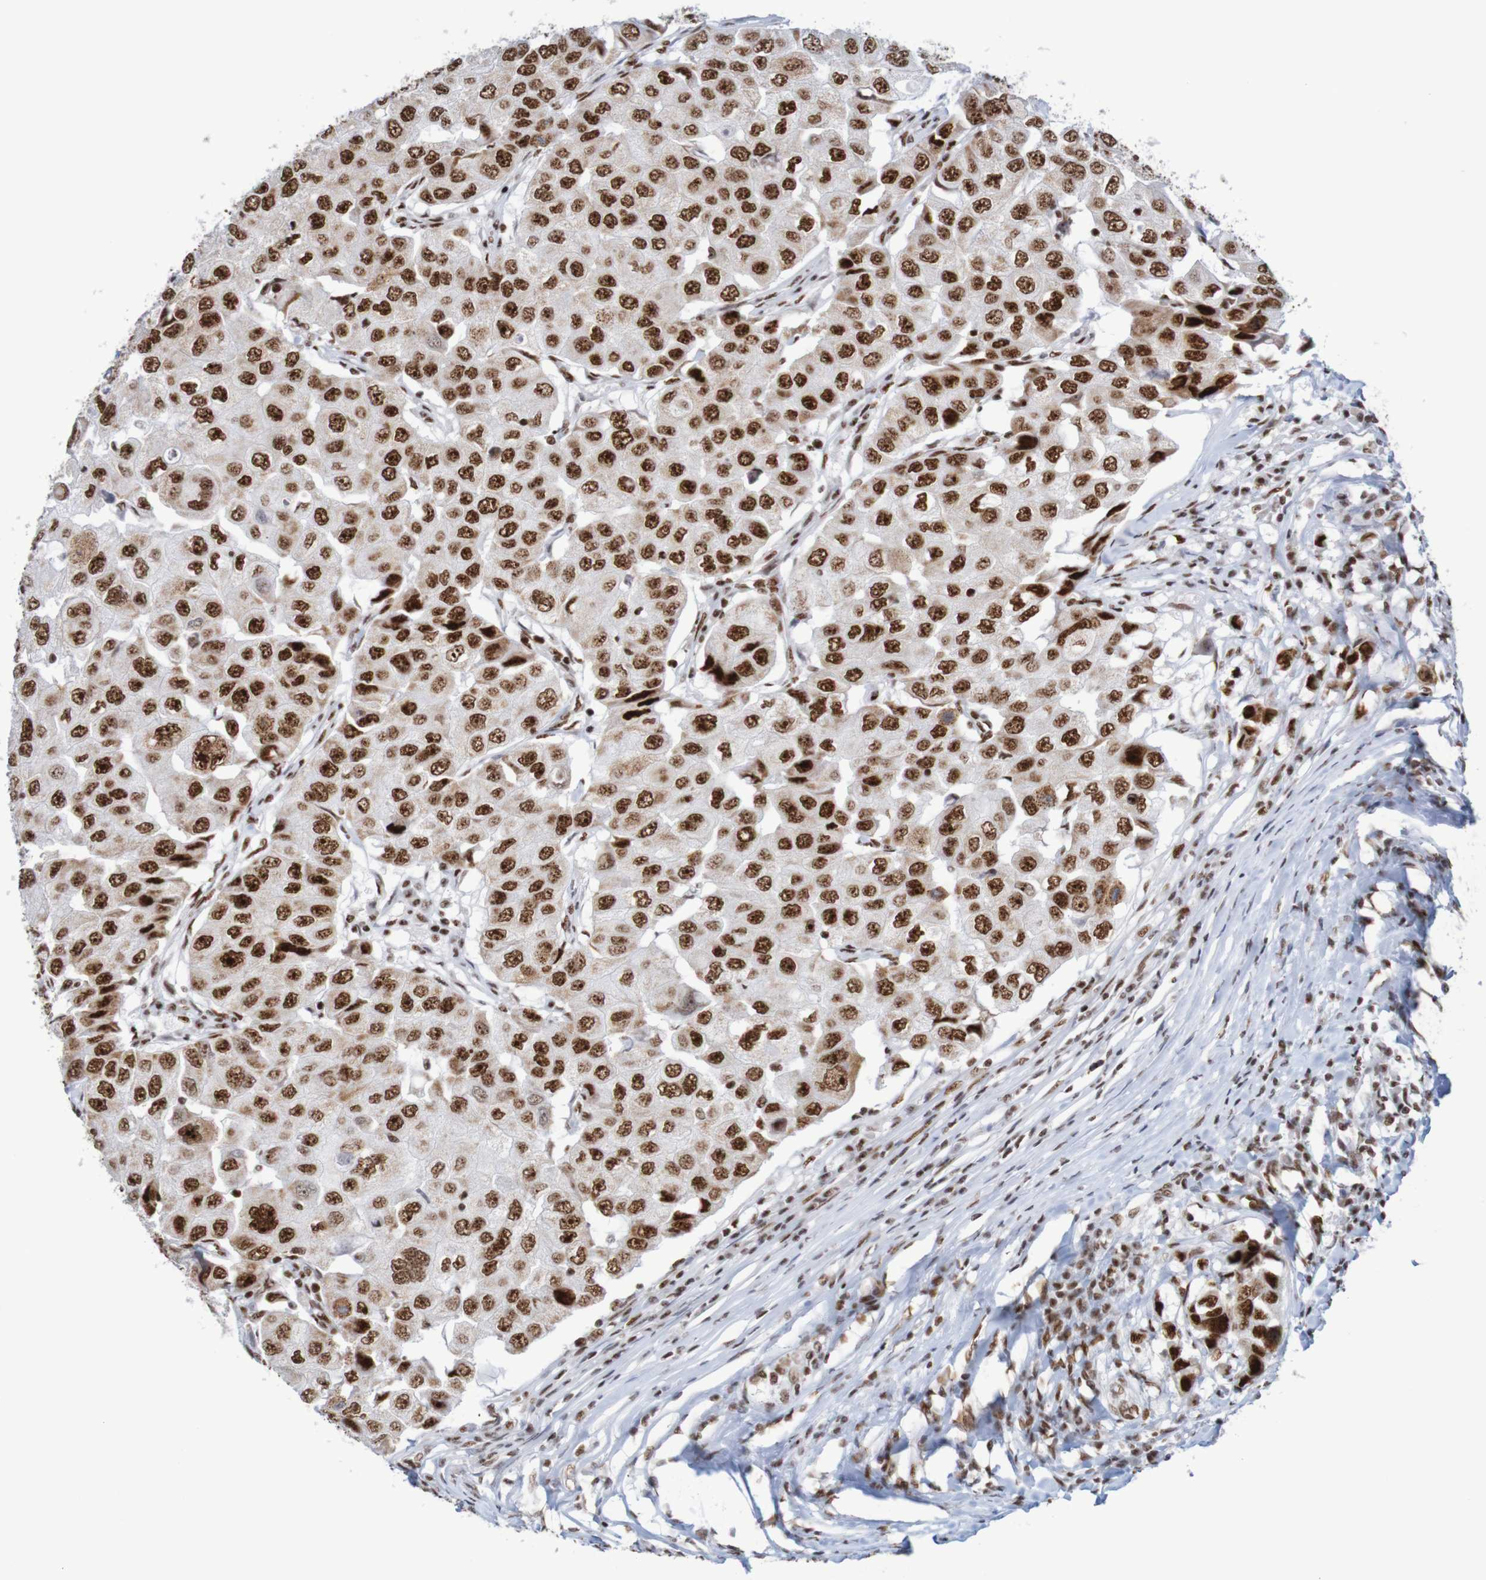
{"staining": {"intensity": "strong", "quantity": ">75%", "location": "nuclear"}, "tissue": "breast cancer", "cell_type": "Tumor cells", "image_type": "cancer", "snomed": [{"axis": "morphology", "description": "Duct carcinoma"}, {"axis": "topography", "description": "Breast"}], "caption": "Protein positivity by immunohistochemistry (IHC) exhibits strong nuclear positivity in approximately >75% of tumor cells in breast cancer.", "gene": "THRAP3", "patient": {"sex": "female", "age": 27}}